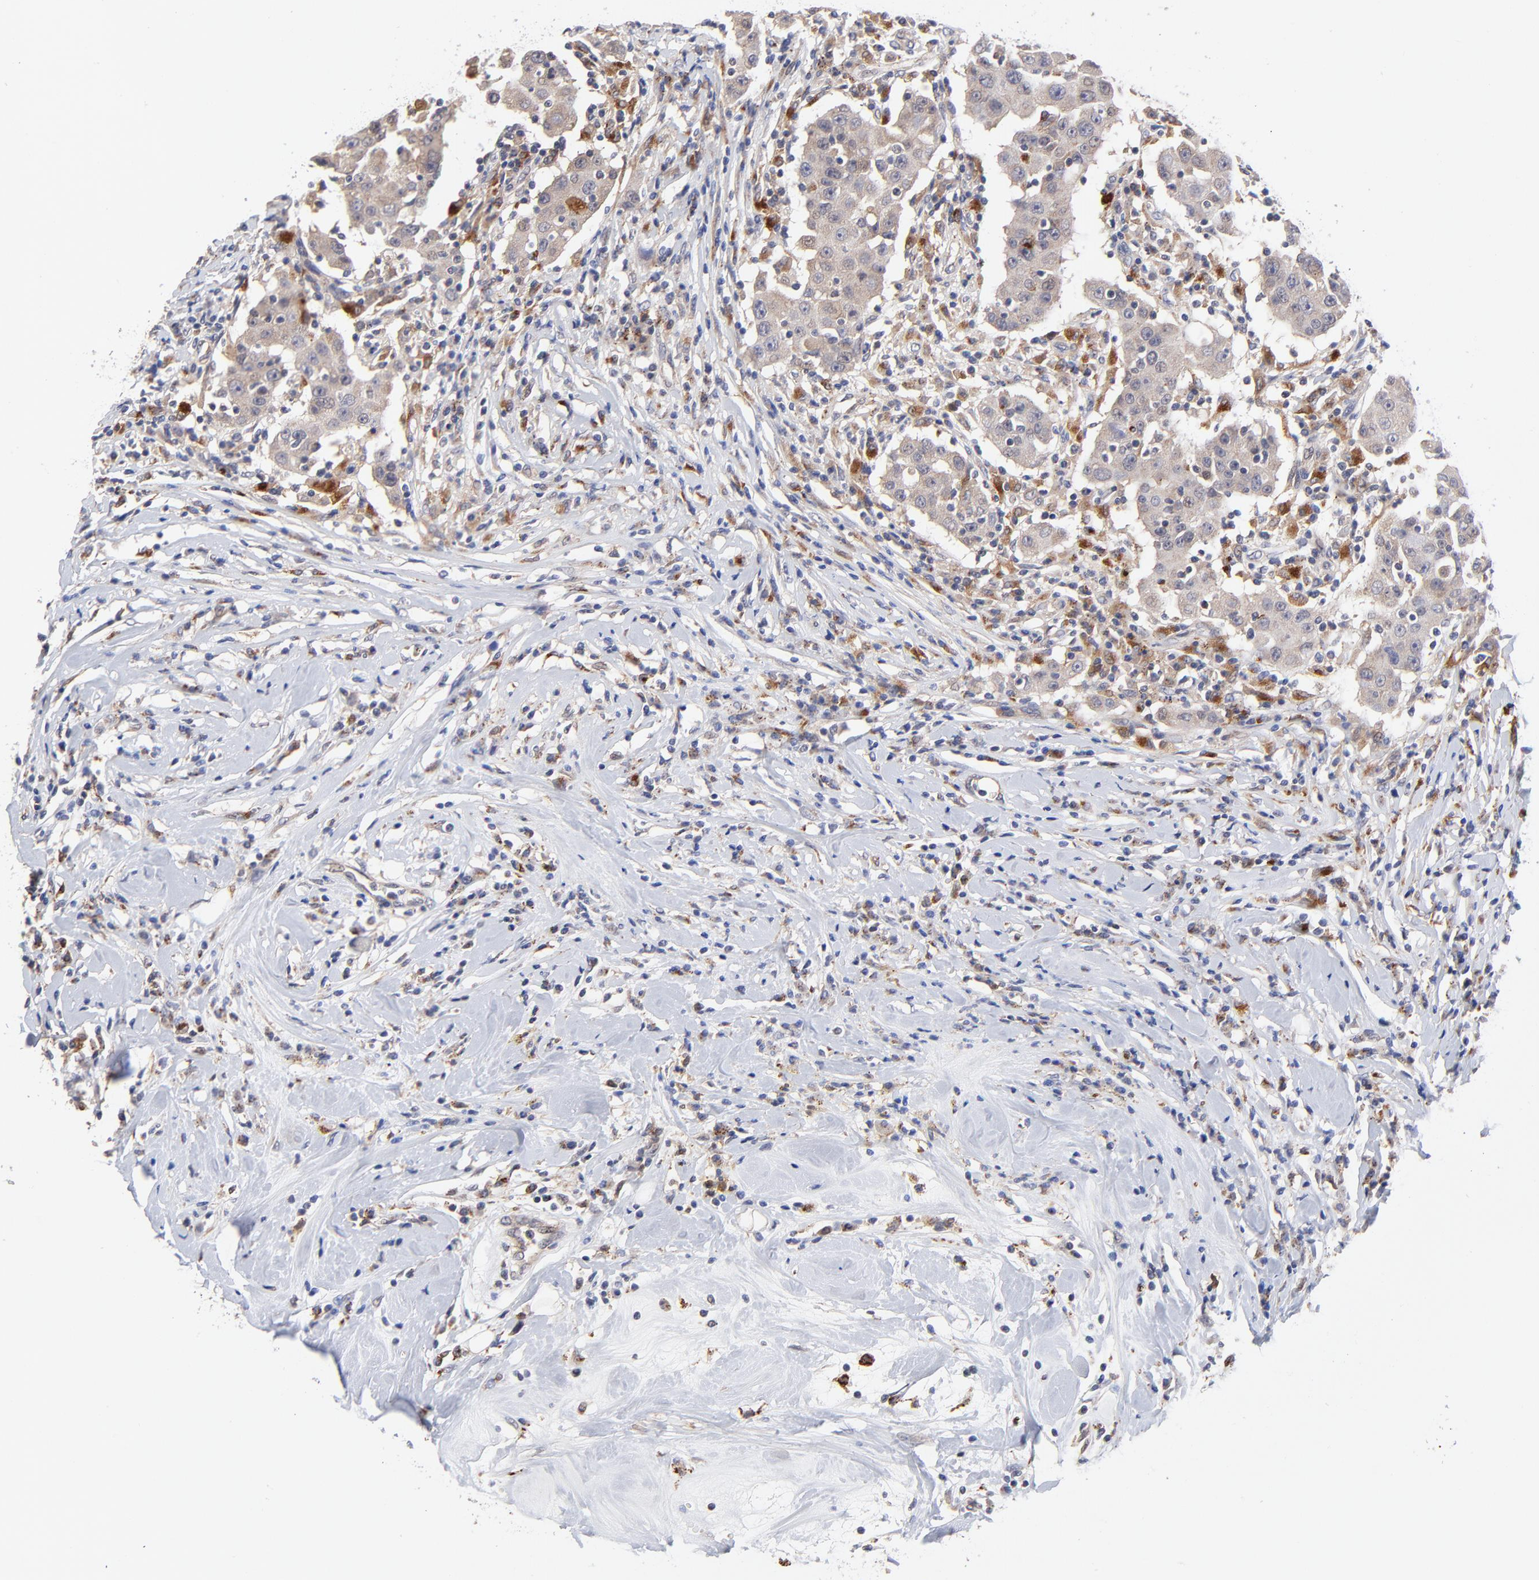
{"staining": {"intensity": "weak", "quantity": "<25%", "location": "cytoplasmic/membranous"}, "tissue": "breast cancer", "cell_type": "Tumor cells", "image_type": "cancer", "snomed": [{"axis": "morphology", "description": "Duct carcinoma"}, {"axis": "topography", "description": "Breast"}], "caption": "Immunohistochemistry (IHC) micrograph of neoplastic tissue: human breast invasive ductal carcinoma stained with DAB (3,3'-diaminobenzidine) shows no significant protein positivity in tumor cells.", "gene": "PDE4B", "patient": {"sex": "female", "age": 27}}